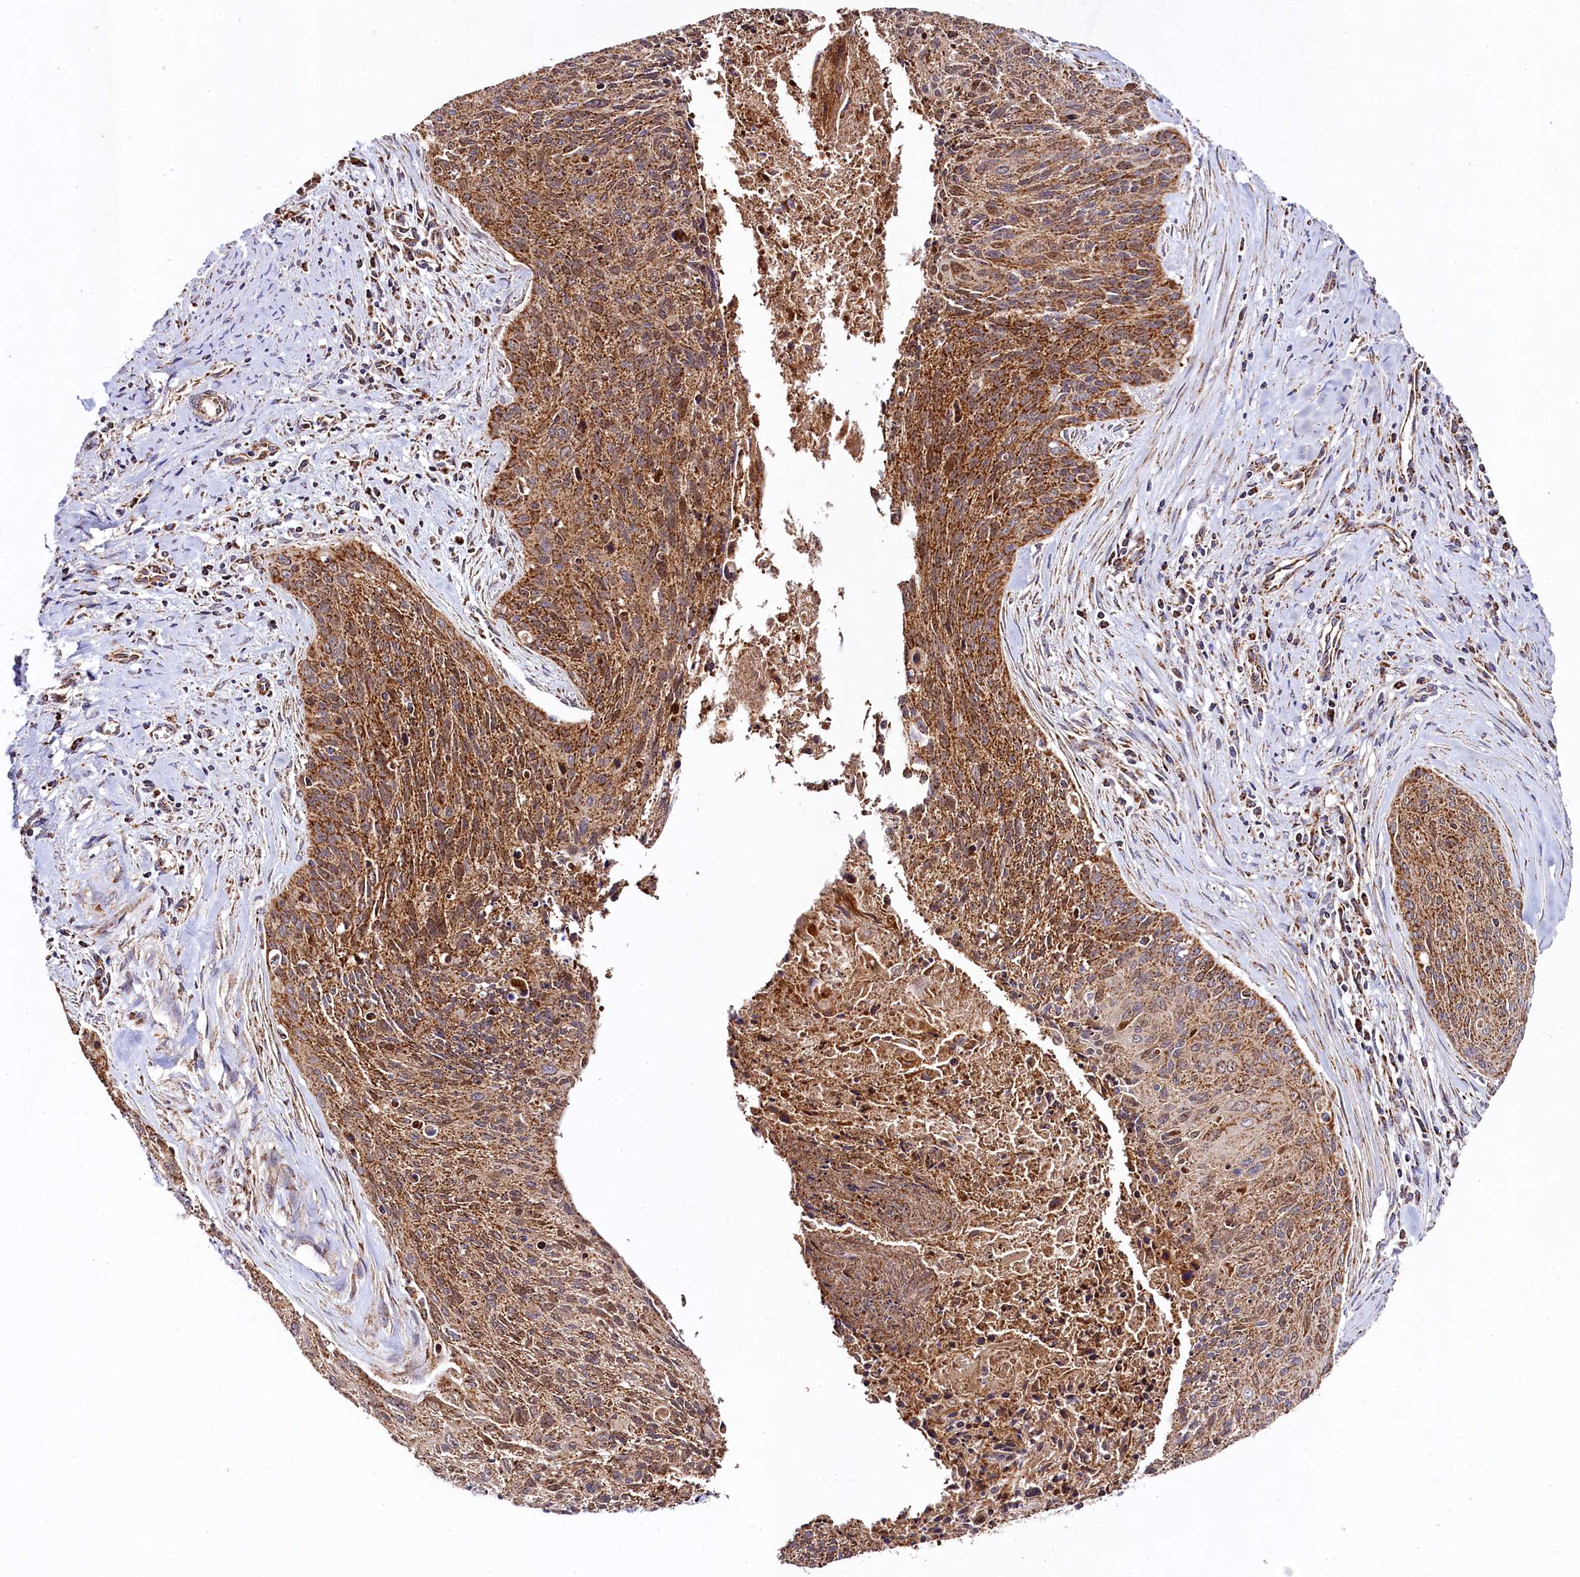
{"staining": {"intensity": "strong", "quantity": ">75%", "location": "cytoplasmic/membranous"}, "tissue": "cervical cancer", "cell_type": "Tumor cells", "image_type": "cancer", "snomed": [{"axis": "morphology", "description": "Squamous cell carcinoma, NOS"}, {"axis": "topography", "description": "Cervix"}], "caption": "Human cervical cancer stained for a protein (brown) reveals strong cytoplasmic/membranous positive expression in about >75% of tumor cells.", "gene": "CLYBL", "patient": {"sex": "female", "age": 55}}